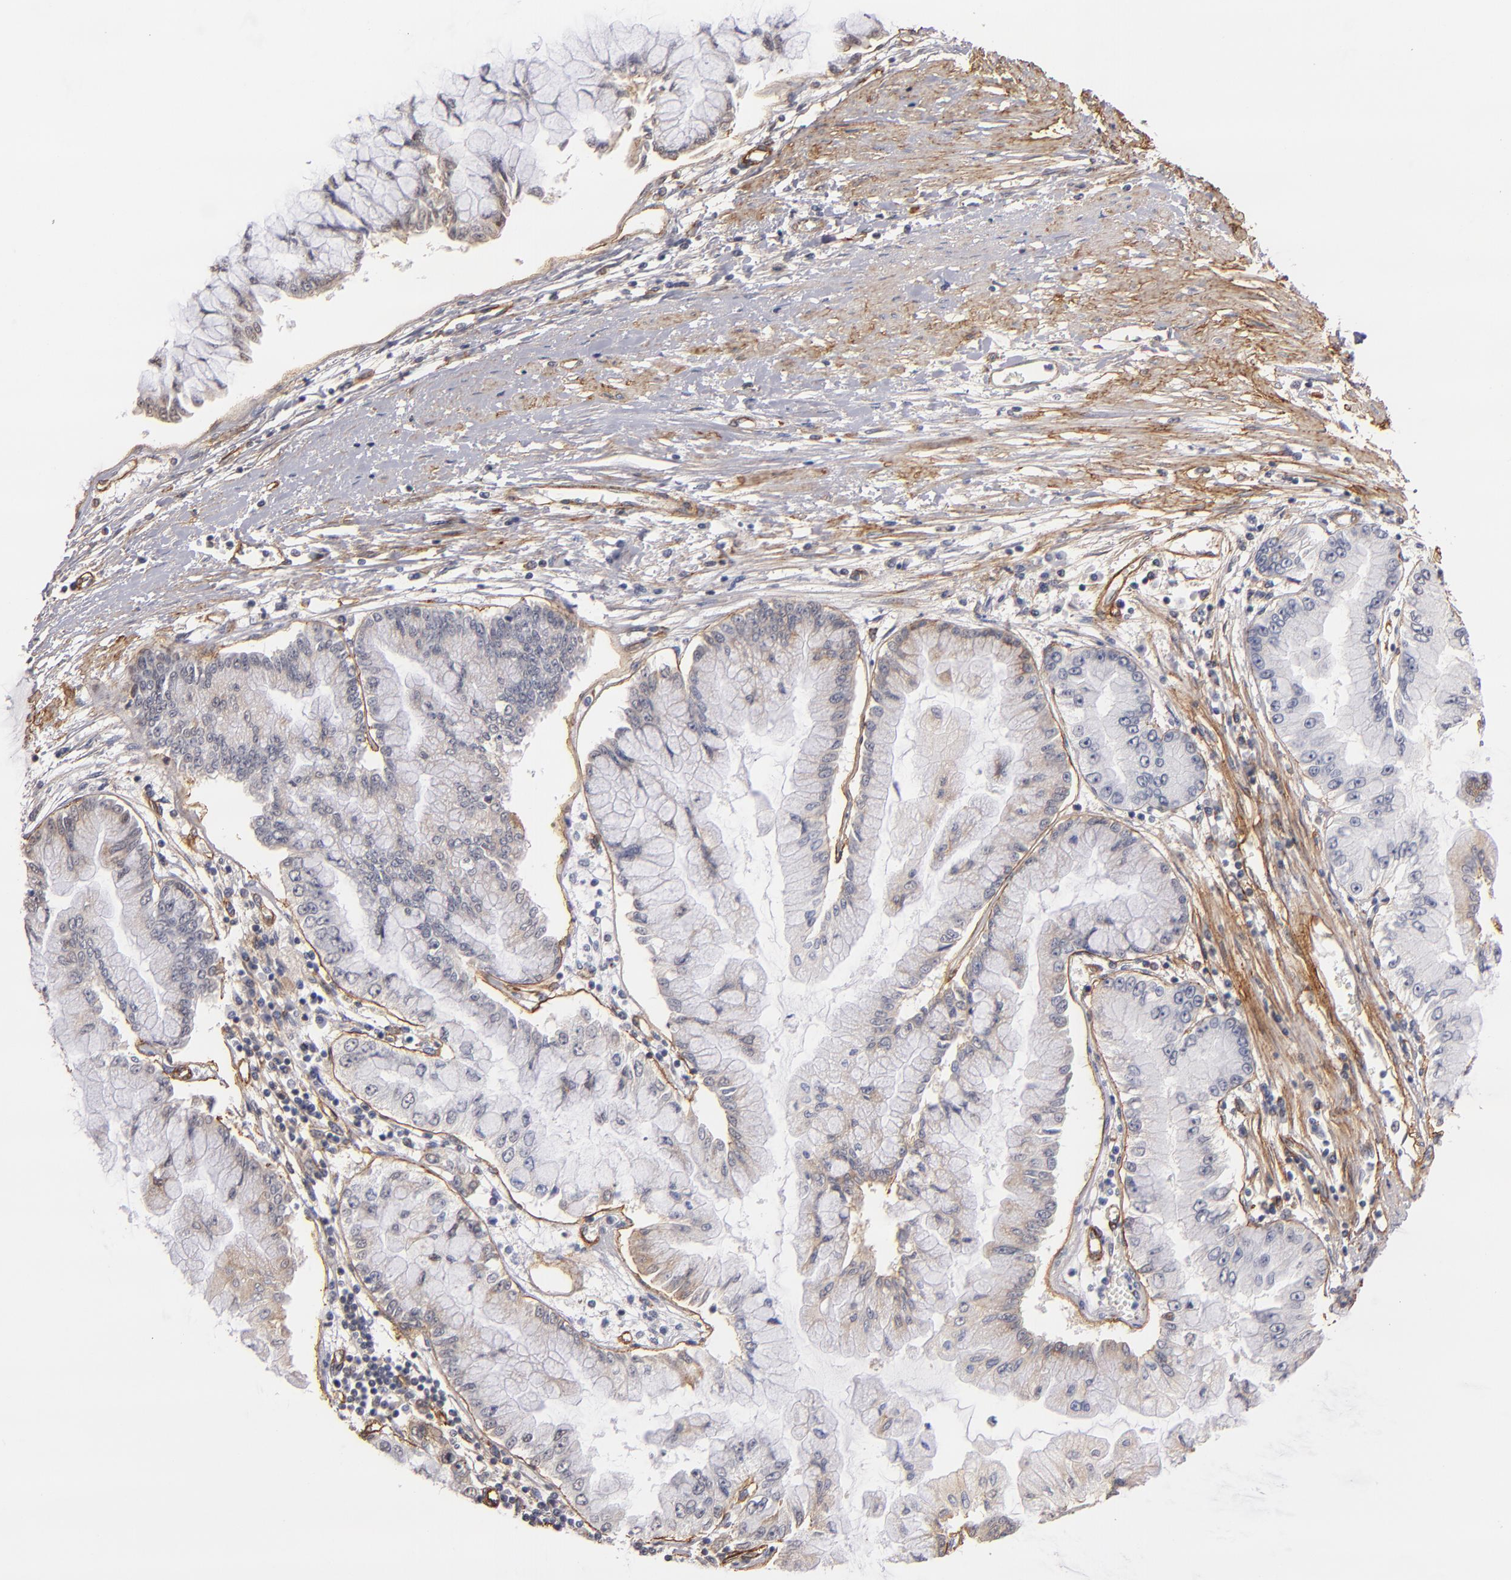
{"staining": {"intensity": "negative", "quantity": "none", "location": "none"}, "tissue": "liver cancer", "cell_type": "Tumor cells", "image_type": "cancer", "snomed": [{"axis": "morphology", "description": "Cholangiocarcinoma"}, {"axis": "topography", "description": "Liver"}], "caption": "Immunohistochemistry photomicrograph of neoplastic tissue: human liver cancer stained with DAB exhibits no significant protein staining in tumor cells.", "gene": "LAMC1", "patient": {"sex": "female", "age": 79}}